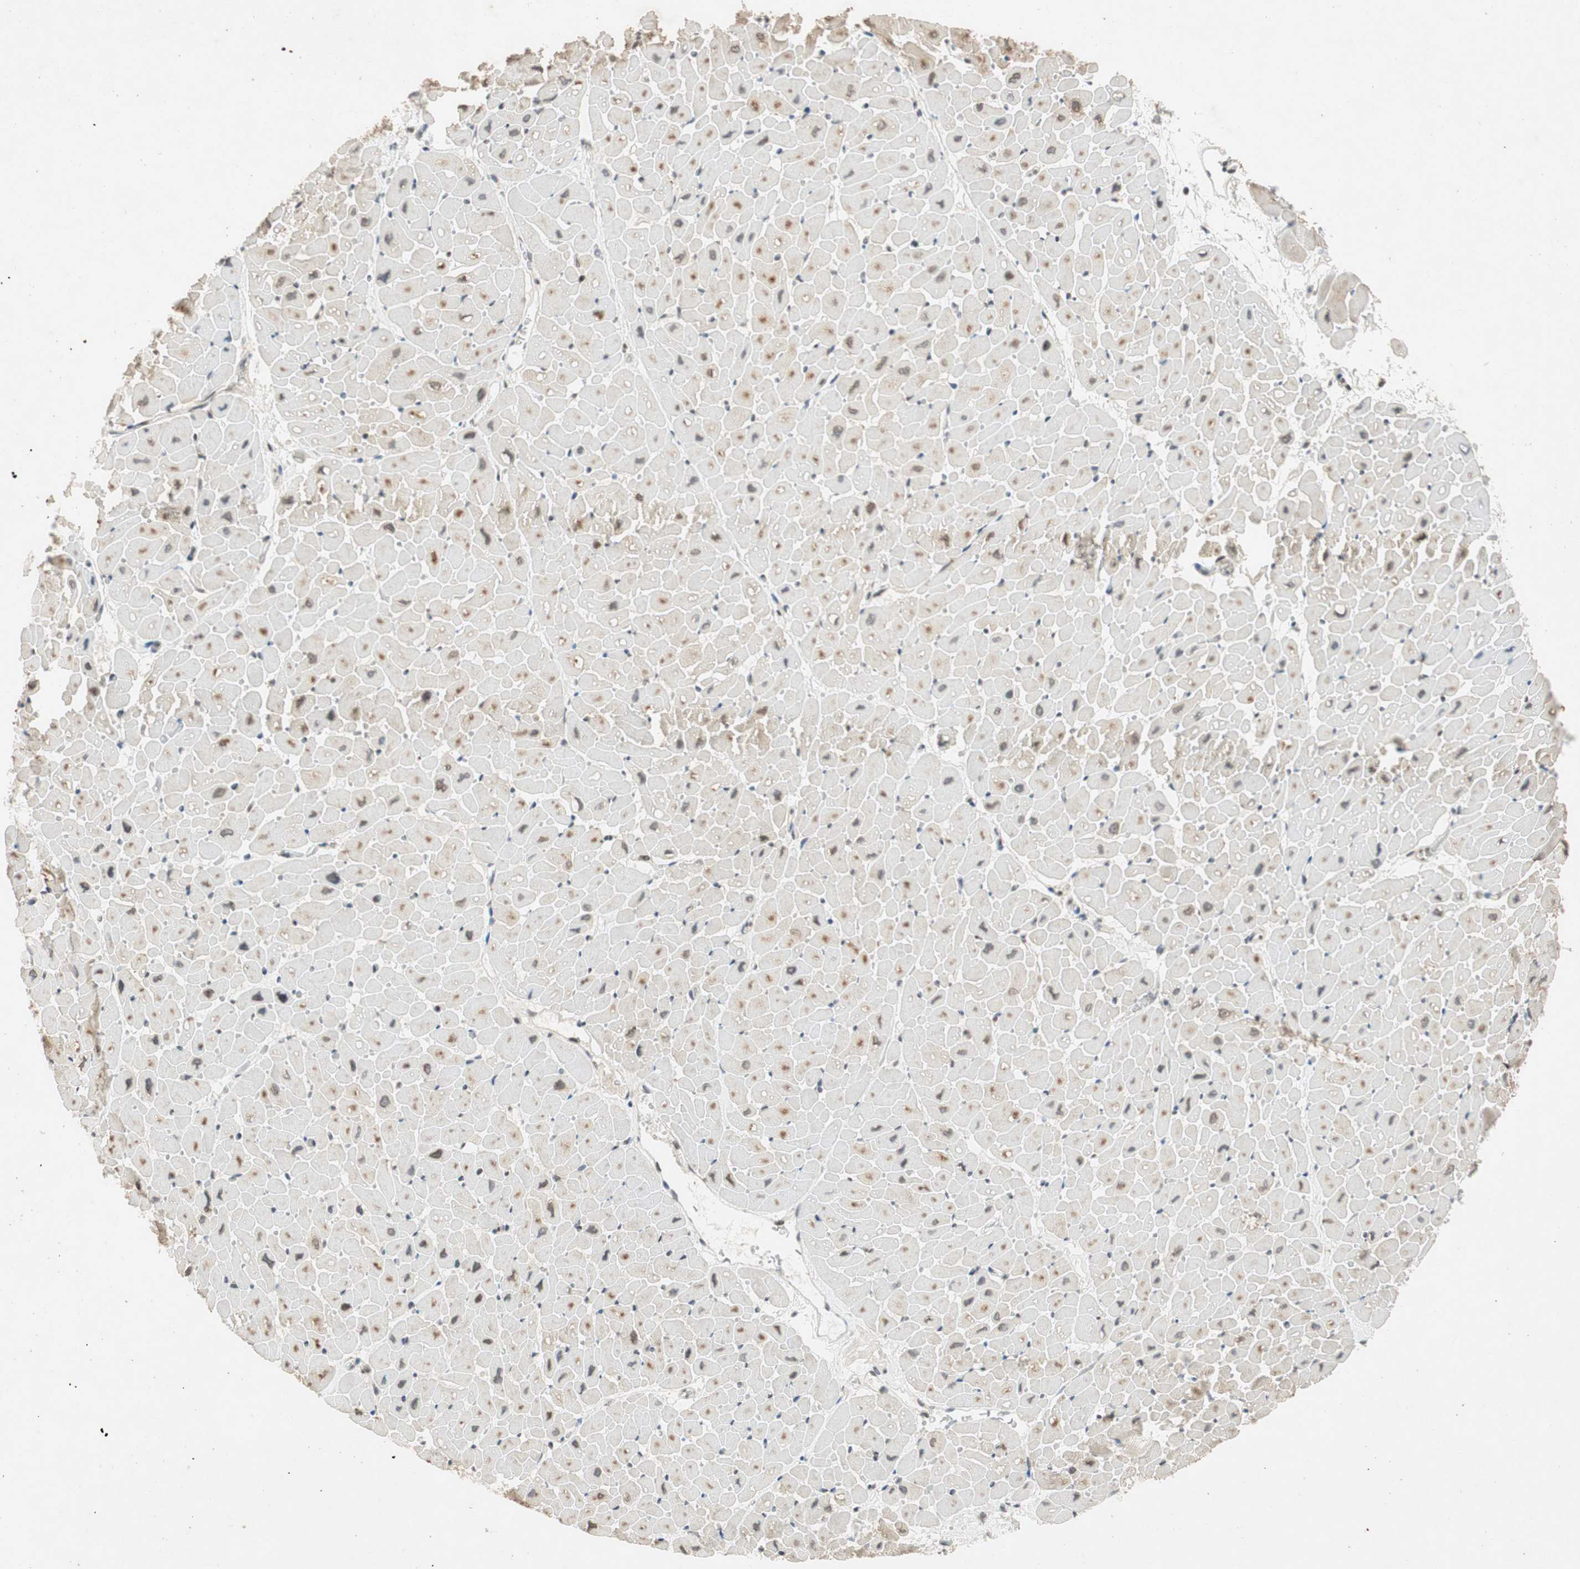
{"staining": {"intensity": "moderate", "quantity": "25%-75%", "location": "nuclear"}, "tissue": "heart muscle", "cell_type": "Cardiomyocytes", "image_type": "normal", "snomed": [{"axis": "morphology", "description": "Normal tissue, NOS"}, {"axis": "topography", "description": "Heart"}], "caption": "Cardiomyocytes reveal moderate nuclear expression in about 25%-75% of cells in unremarkable heart muscle.", "gene": "NCBP3", "patient": {"sex": "male", "age": 45}}